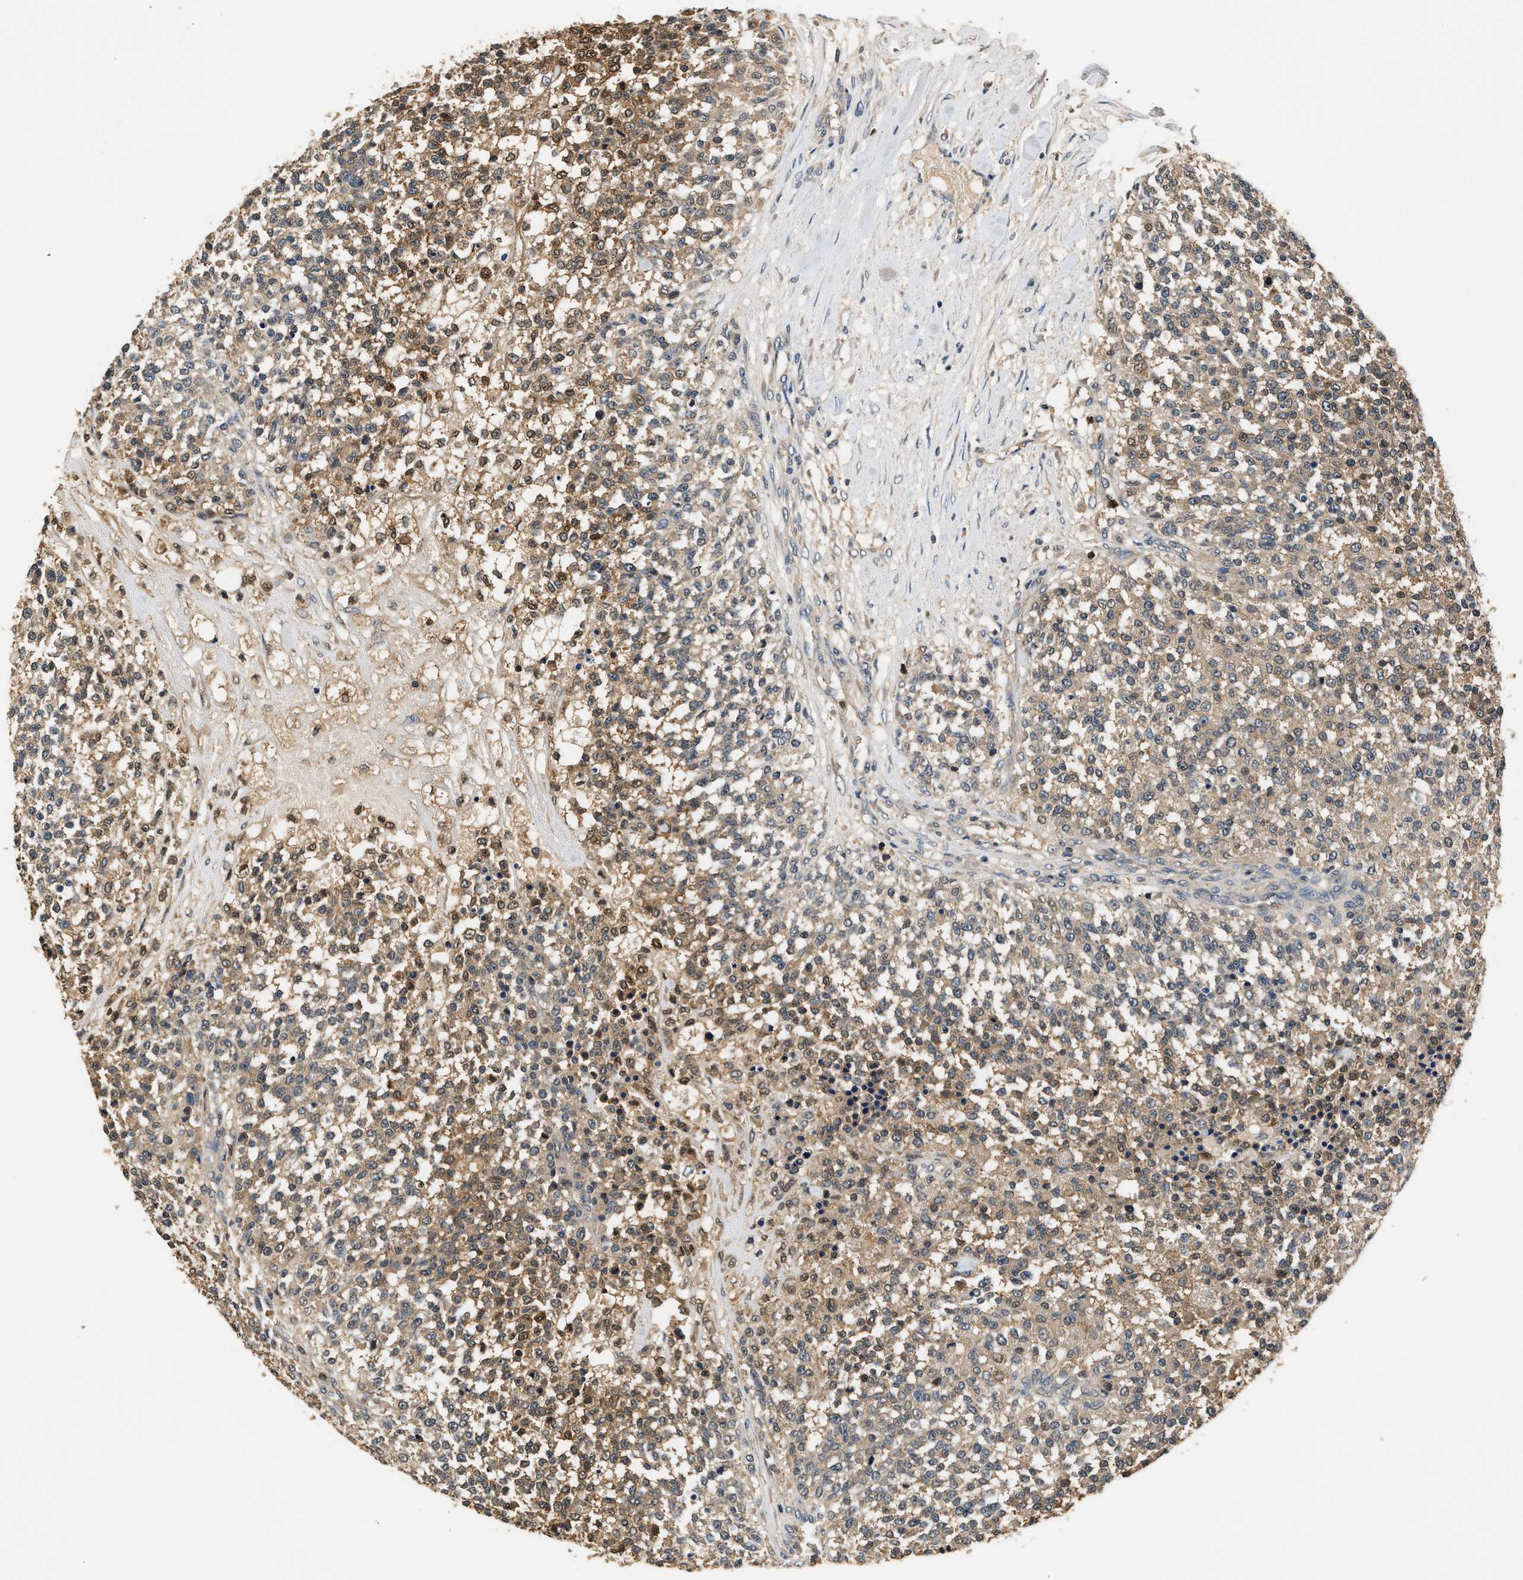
{"staining": {"intensity": "moderate", "quantity": "25%-75%", "location": "cytoplasmic/membranous"}, "tissue": "testis cancer", "cell_type": "Tumor cells", "image_type": "cancer", "snomed": [{"axis": "morphology", "description": "Seminoma, NOS"}, {"axis": "topography", "description": "Testis"}], "caption": "High-magnification brightfield microscopy of testis seminoma stained with DAB (3,3'-diaminobenzidine) (brown) and counterstained with hematoxylin (blue). tumor cells exhibit moderate cytoplasmic/membranous positivity is seen in about25%-75% of cells.", "gene": "GPI", "patient": {"sex": "male", "age": 59}}